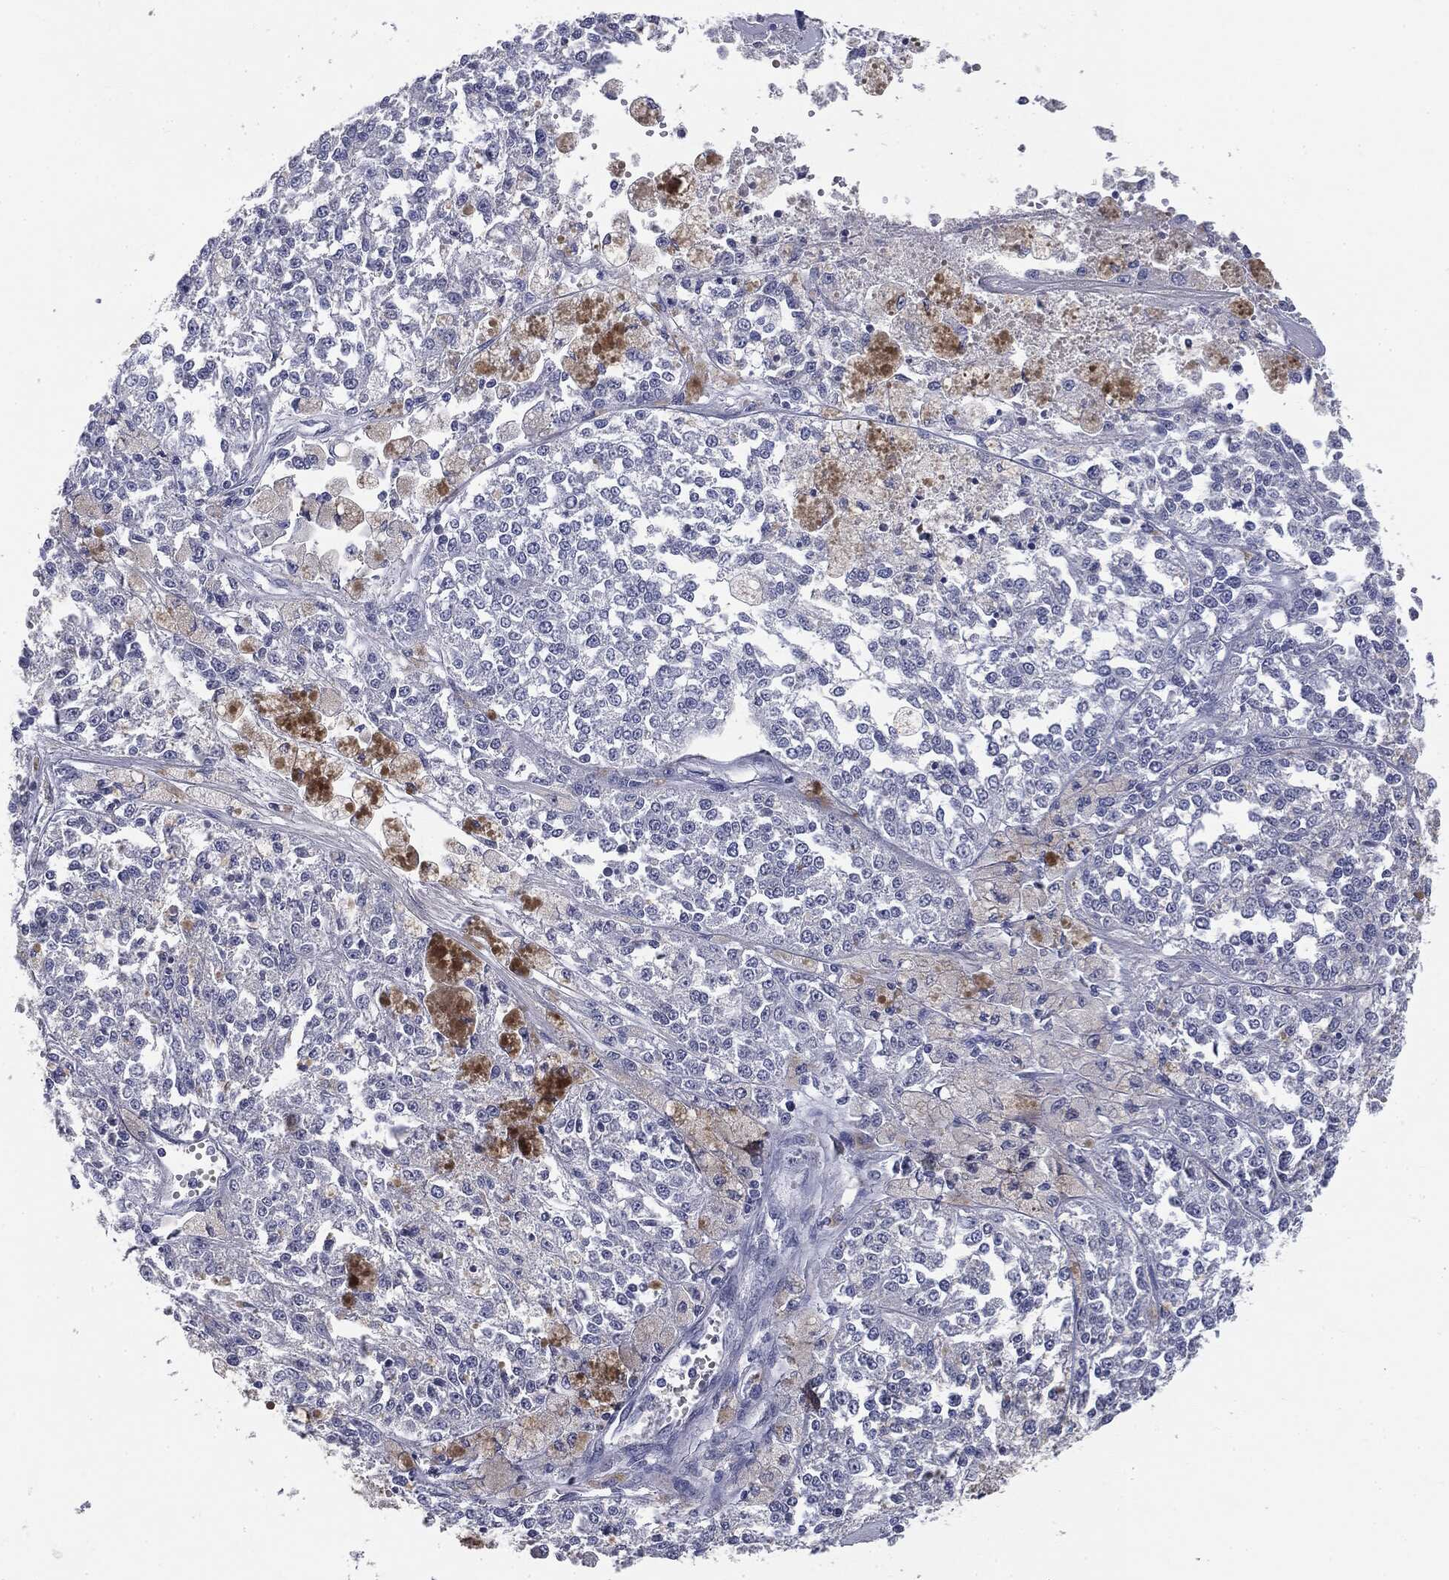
{"staining": {"intensity": "negative", "quantity": "none", "location": "none"}, "tissue": "melanoma", "cell_type": "Tumor cells", "image_type": "cancer", "snomed": [{"axis": "morphology", "description": "Malignant melanoma, Metastatic site"}, {"axis": "topography", "description": "Lymph node"}], "caption": "Tumor cells are negative for protein expression in human malignant melanoma (metastatic site). Nuclei are stained in blue.", "gene": "MUC1", "patient": {"sex": "female", "age": 64}}